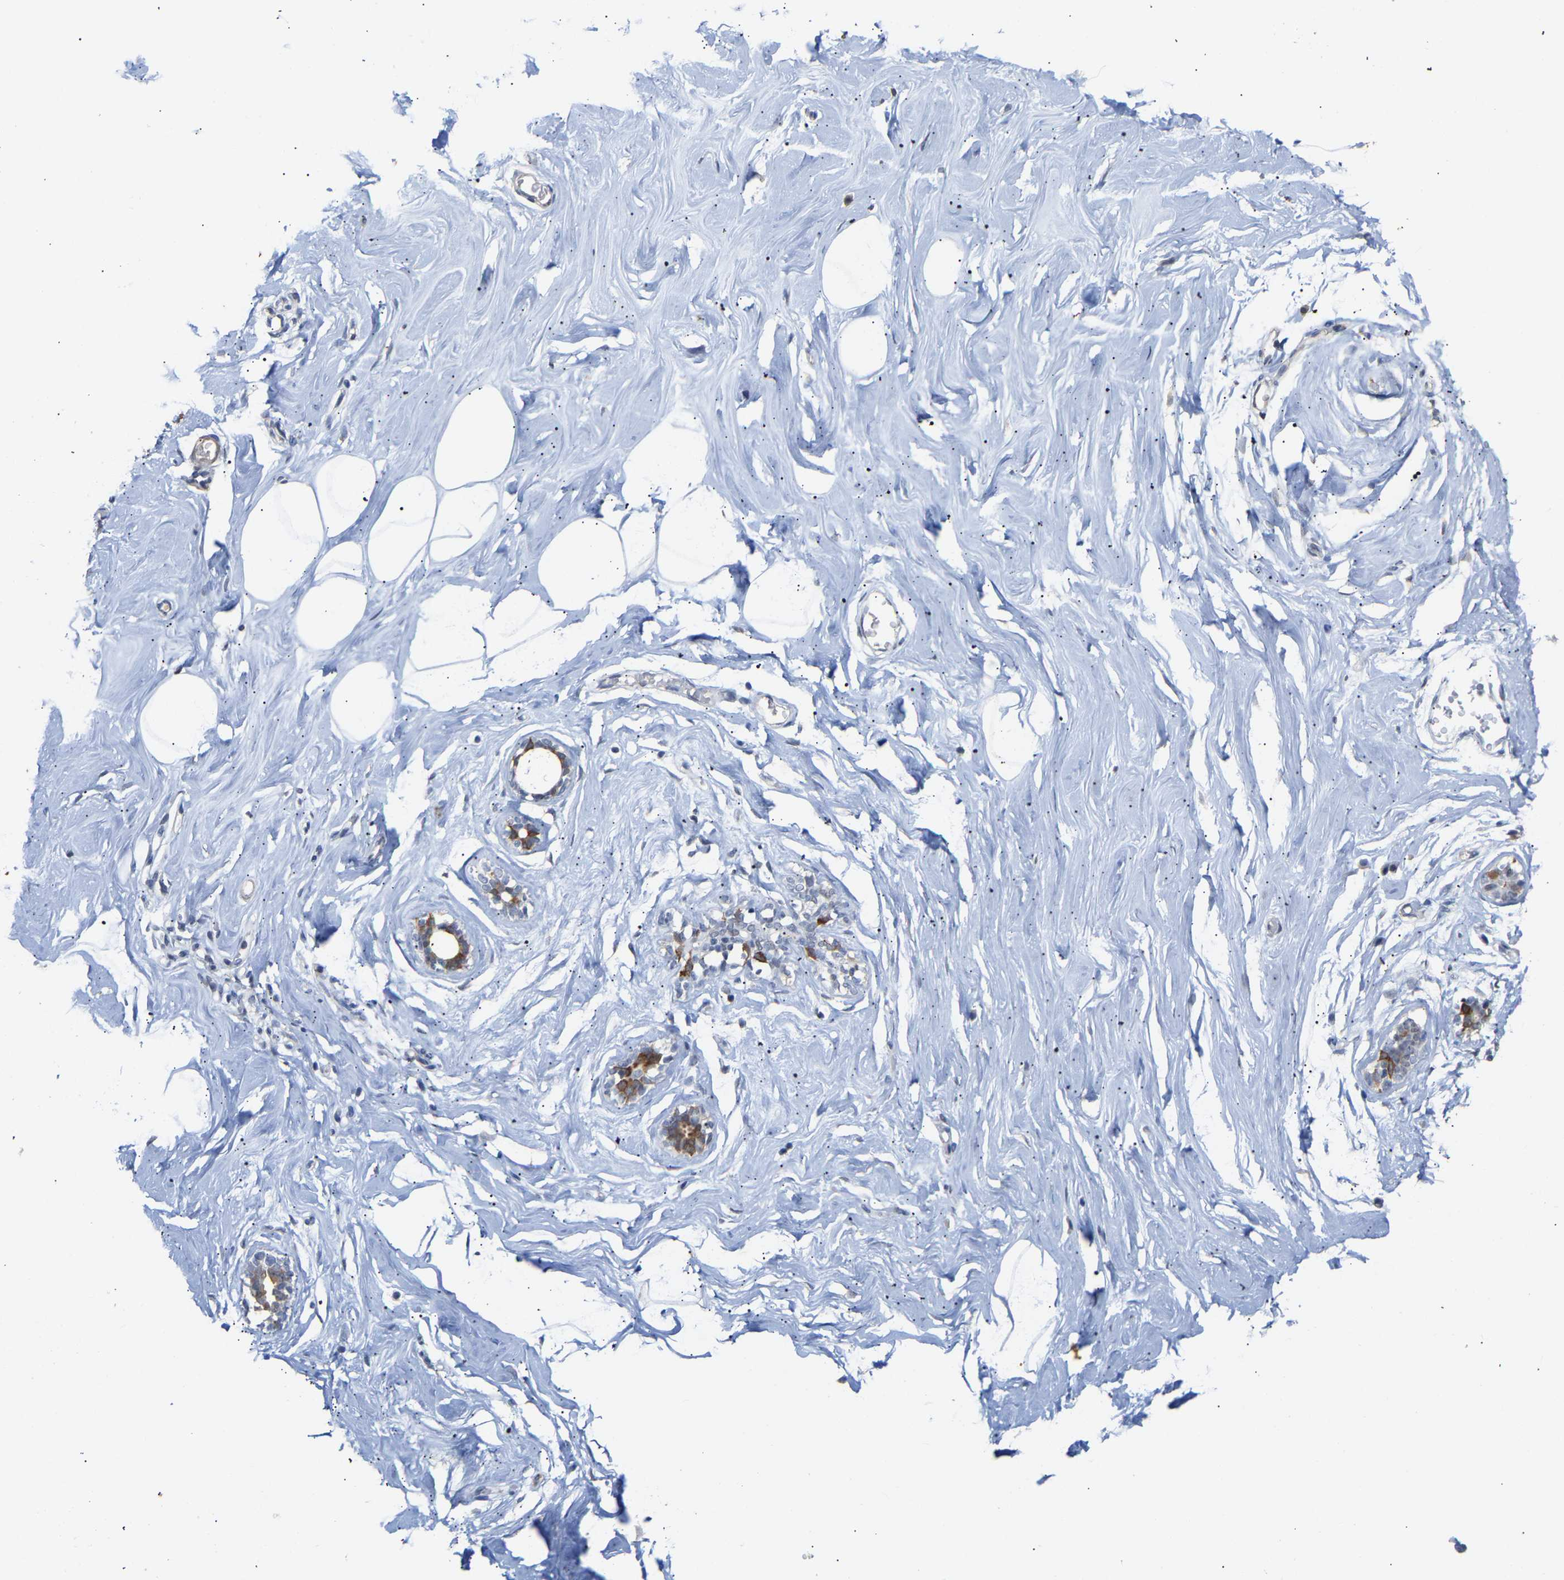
{"staining": {"intensity": "negative", "quantity": "none", "location": "none"}, "tissue": "adipose tissue", "cell_type": "Adipocytes", "image_type": "normal", "snomed": [{"axis": "morphology", "description": "Normal tissue, NOS"}, {"axis": "morphology", "description": "Fibrosis, NOS"}, {"axis": "topography", "description": "Breast"}, {"axis": "topography", "description": "Adipose tissue"}], "caption": "Histopathology image shows no significant protein positivity in adipocytes of benign adipose tissue.", "gene": "AMPH", "patient": {"sex": "female", "age": 39}}